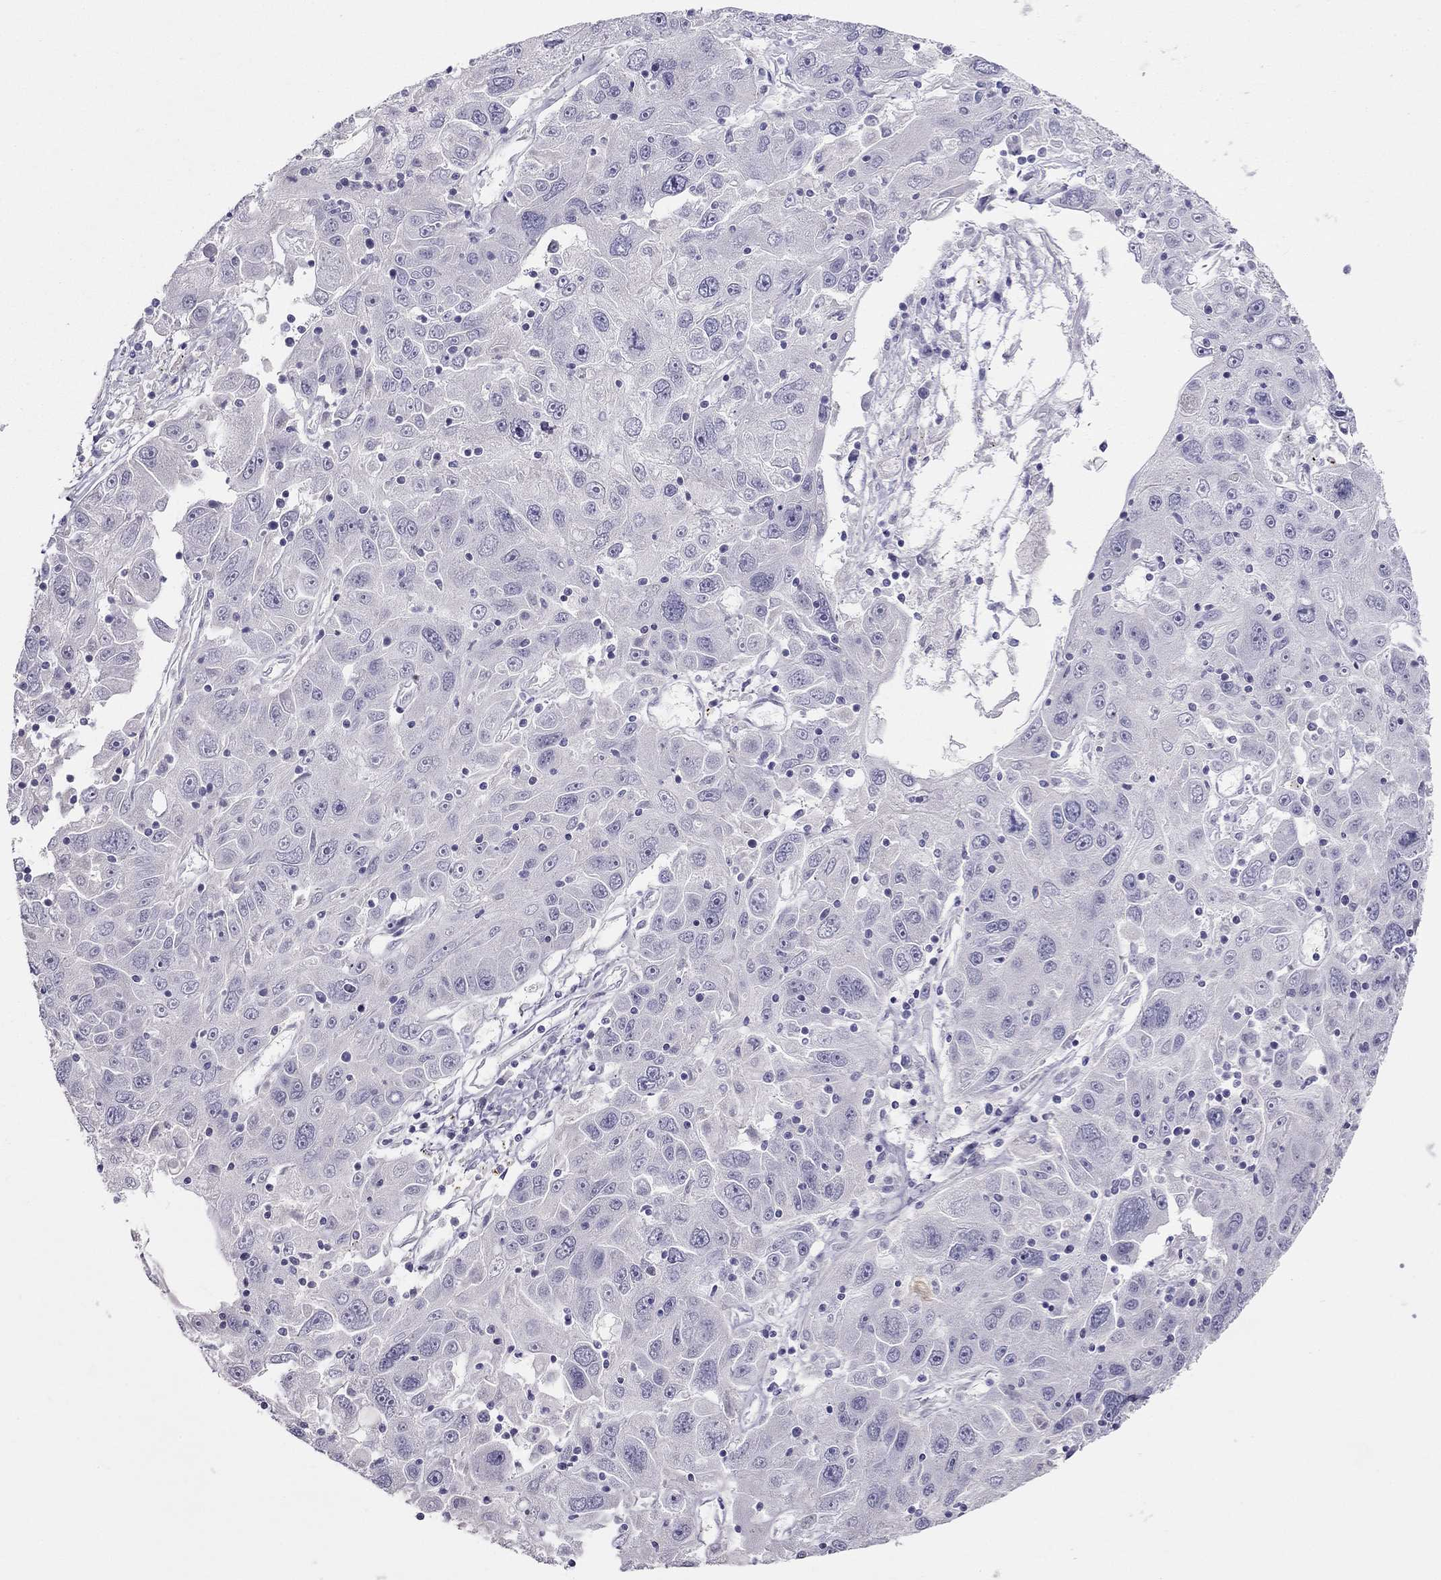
{"staining": {"intensity": "negative", "quantity": "none", "location": "none"}, "tissue": "stomach cancer", "cell_type": "Tumor cells", "image_type": "cancer", "snomed": [{"axis": "morphology", "description": "Adenocarcinoma, NOS"}, {"axis": "topography", "description": "Stomach"}], "caption": "Immunohistochemistry image of human stomach cancer stained for a protein (brown), which exhibits no staining in tumor cells. (Immunohistochemistry (ihc), brightfield microscopy, high magnification).", "gene": "KCNV2", "patient": {"sex": "male", "age": 56}}